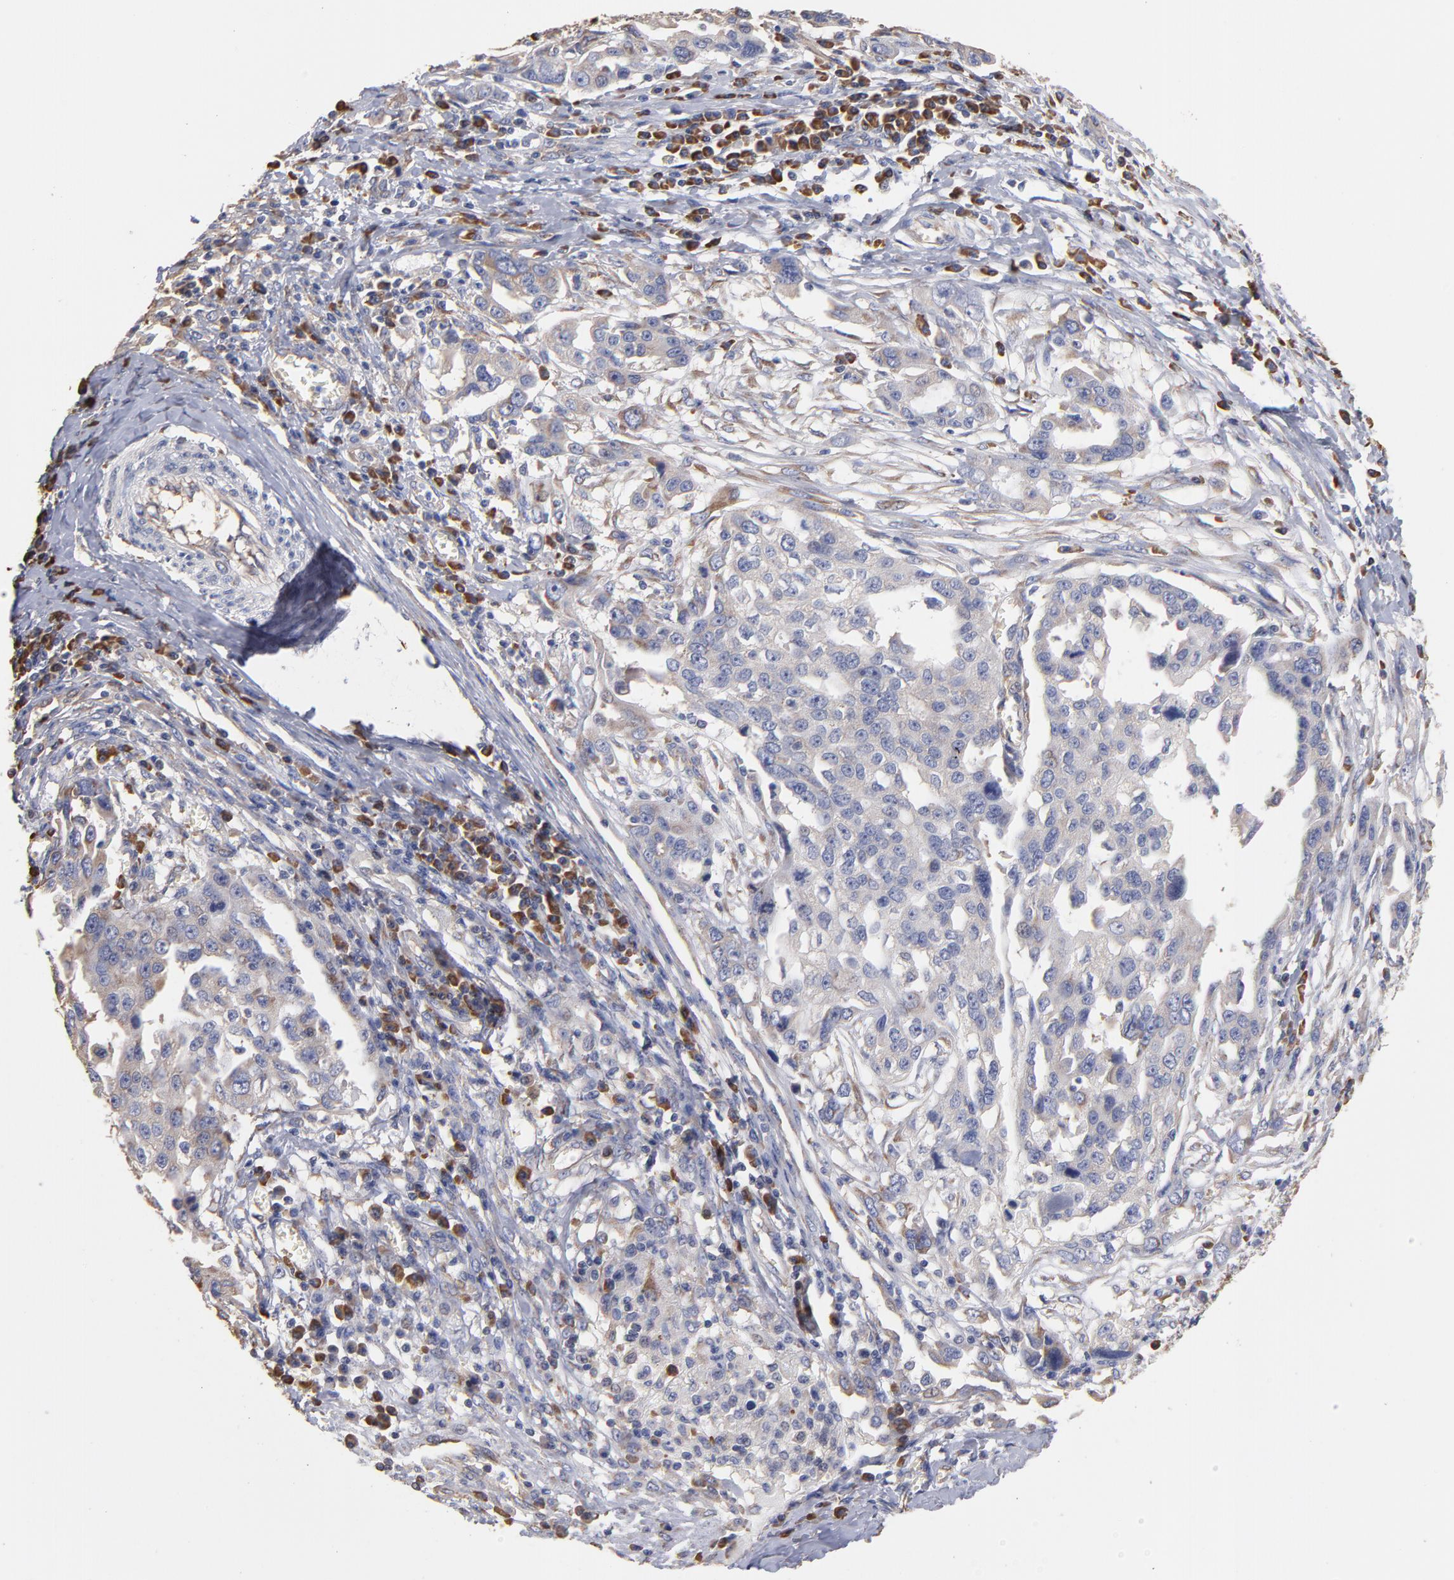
{"staining": {"intensity": "moderate", "quantity": "<25%", "location": "cytoplasmic/membranous"}, "tissue": "ovarian cancer", "cell_type": "Tumor cells", "image_type": "cancer", "snomed": [{"axis": "morphology", "description": "Carcinoma, endometroid"}, {"axis": "topography", "description": "Ovary"}], "caption": "There is low levels of moderate cytoplasmic/membranous staining in tumor cells of endometroid carcinoma (ovarian), as demonstrated by immunohistochemical staining (brown color).", "gene": "RPL9", "patient": {"sex": "female", "age": 75}}